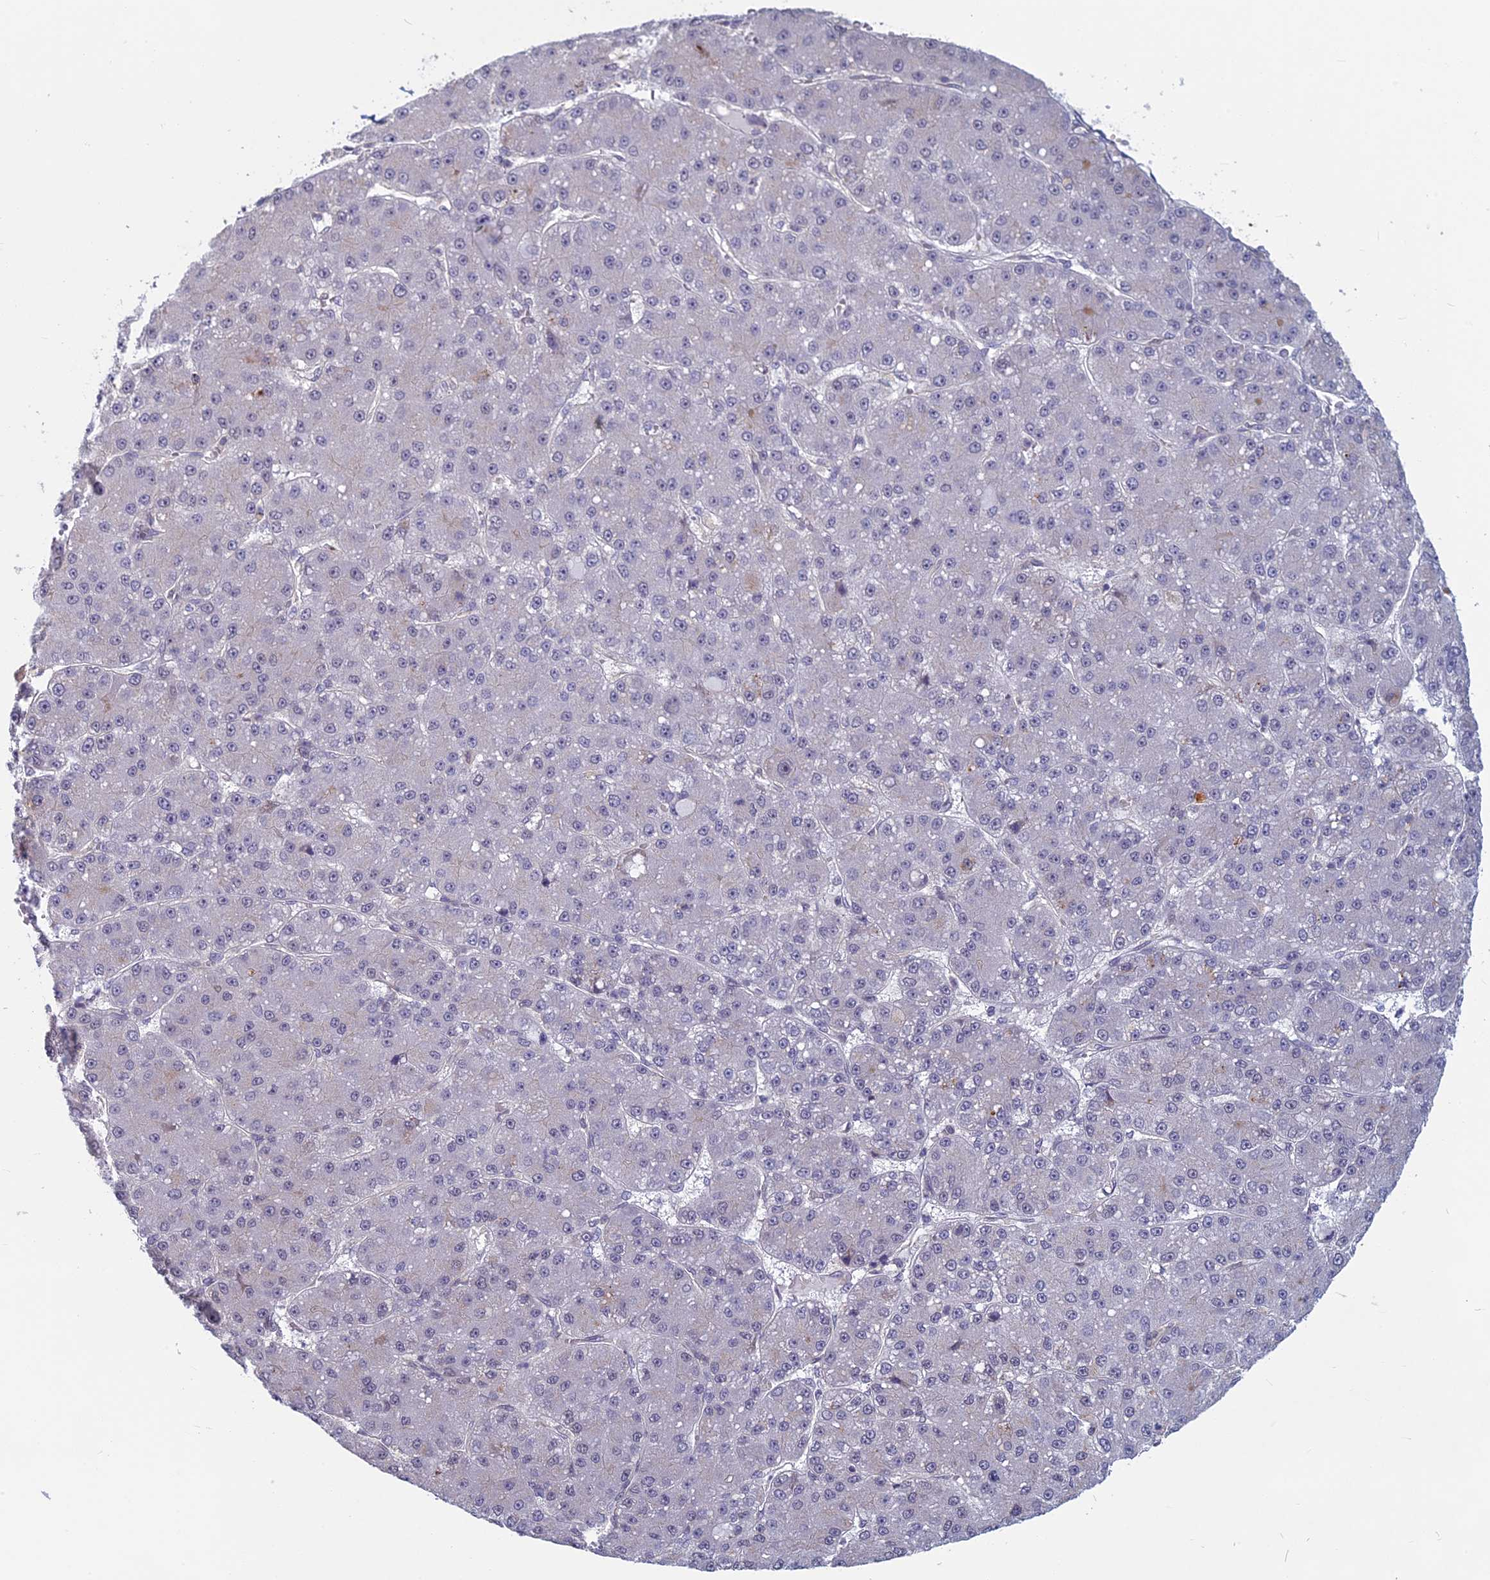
{"staining": {"intensity": "negative", "quantity": "none", "location": "none"}, "tissue": "liver cancer", "cell_type": "Tumor cells", "image_type": "cancer", "snomed": [{"axis": "morphology", "description": "Carcinoma, Hepatocellular, NOS"}, {"axis": "topography", "description": "Liver"}], "caption": "A high-resolution micrograph shows immunohistochemistry (IHC) staining of hepatocellular carcinoma (liver), which exhibits no significant expression in tumor cells.", "gene": "SPIRE1", "patient": {"sex": "male", "age": 67}}